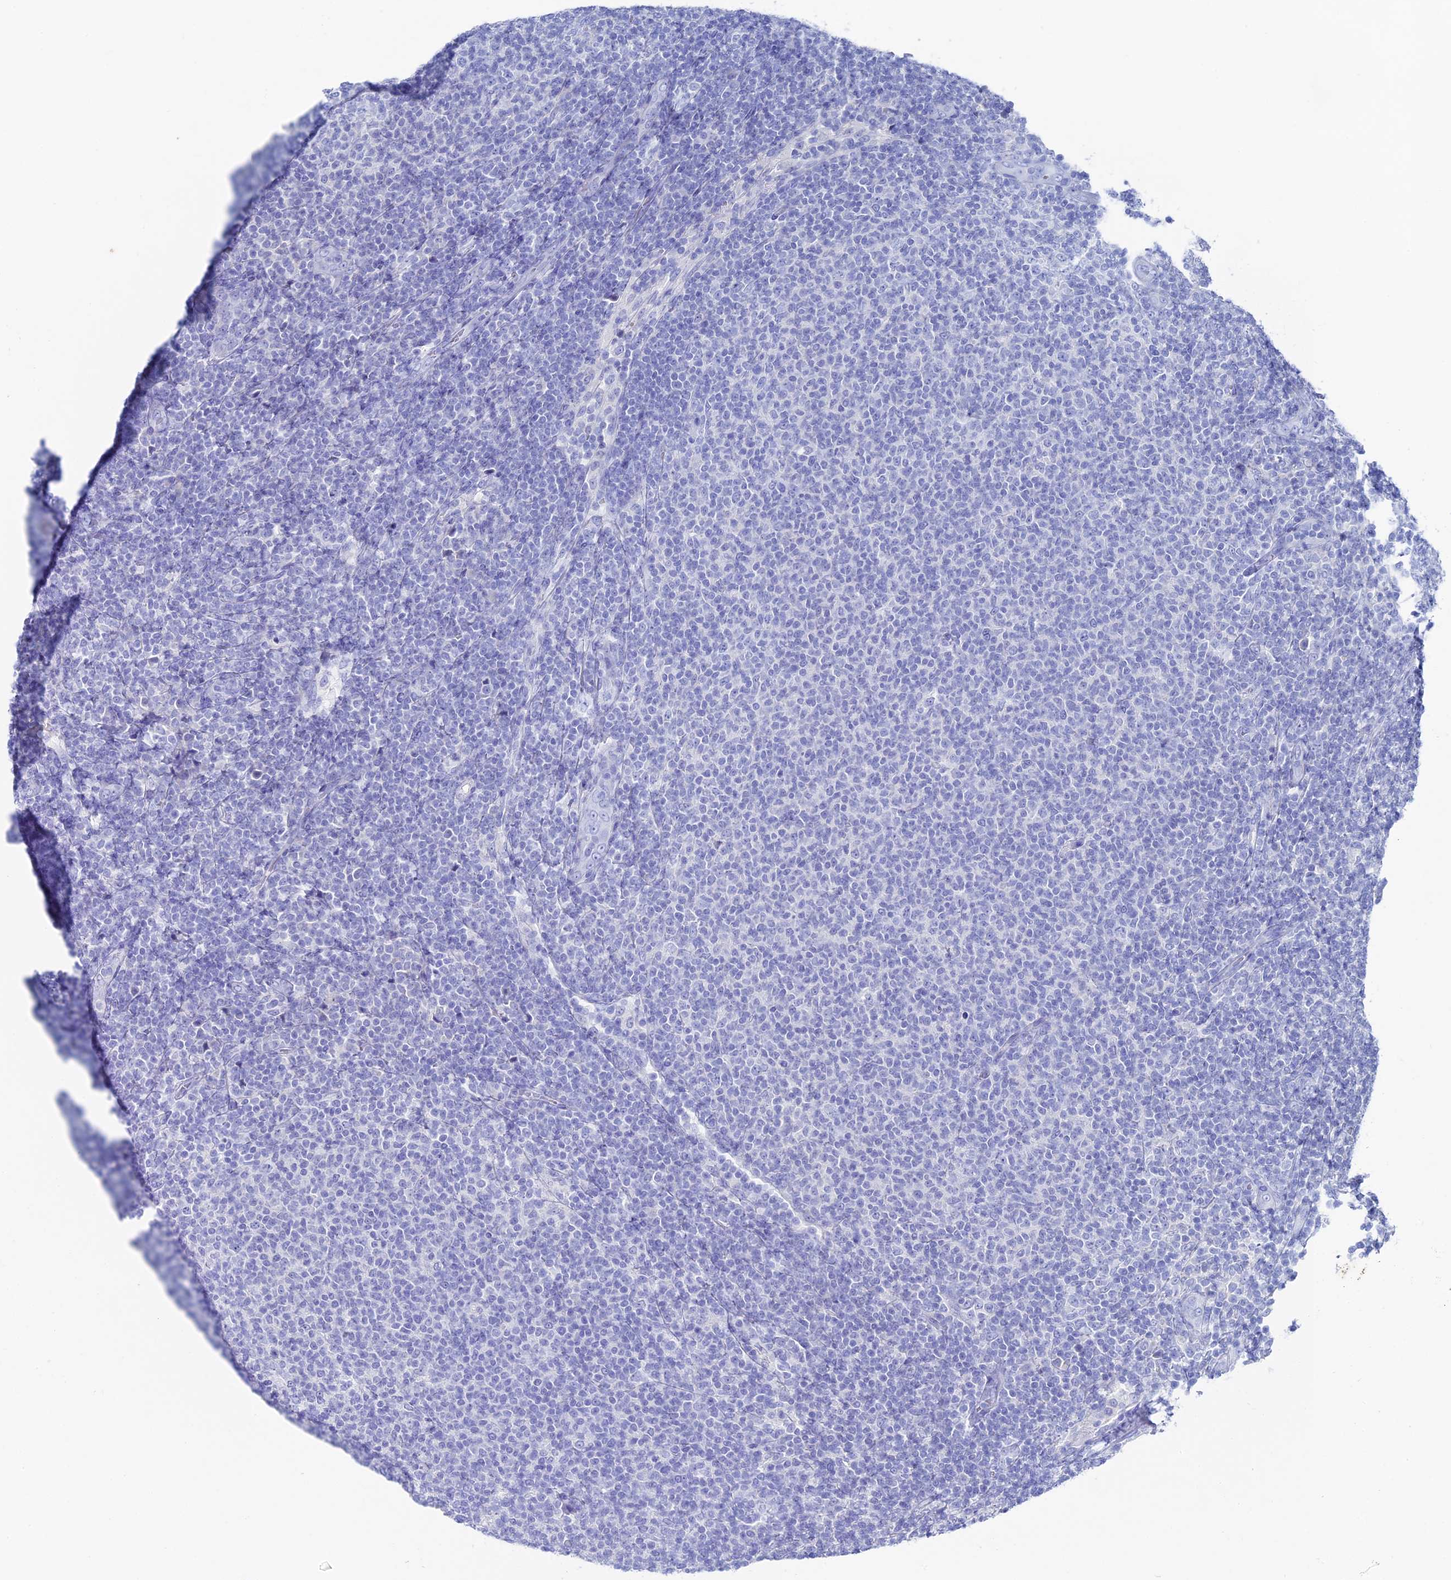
{"staining": {"intensity": "negative", "quantity": "none", "location": "none"}, "tissue": "lymphoma", "cell_type": "Tumor cells", "image_type": "cancer", "snomed": [{"axis": "morphology", "description": "Malignant lymphoma, non-Hodgkin's type, Low grade"}, {"axis": "topography", "description": "Lymph node"}], "caption": "IHC of human low-grade malignant lymphoma, non-Hodgkin's type shows no expression in tumor cells. (Immunohistochemistry, brightfield microscopy, high magnification).", "gene": "UNC119", "patient": {"sex": "male", "age": 66}}